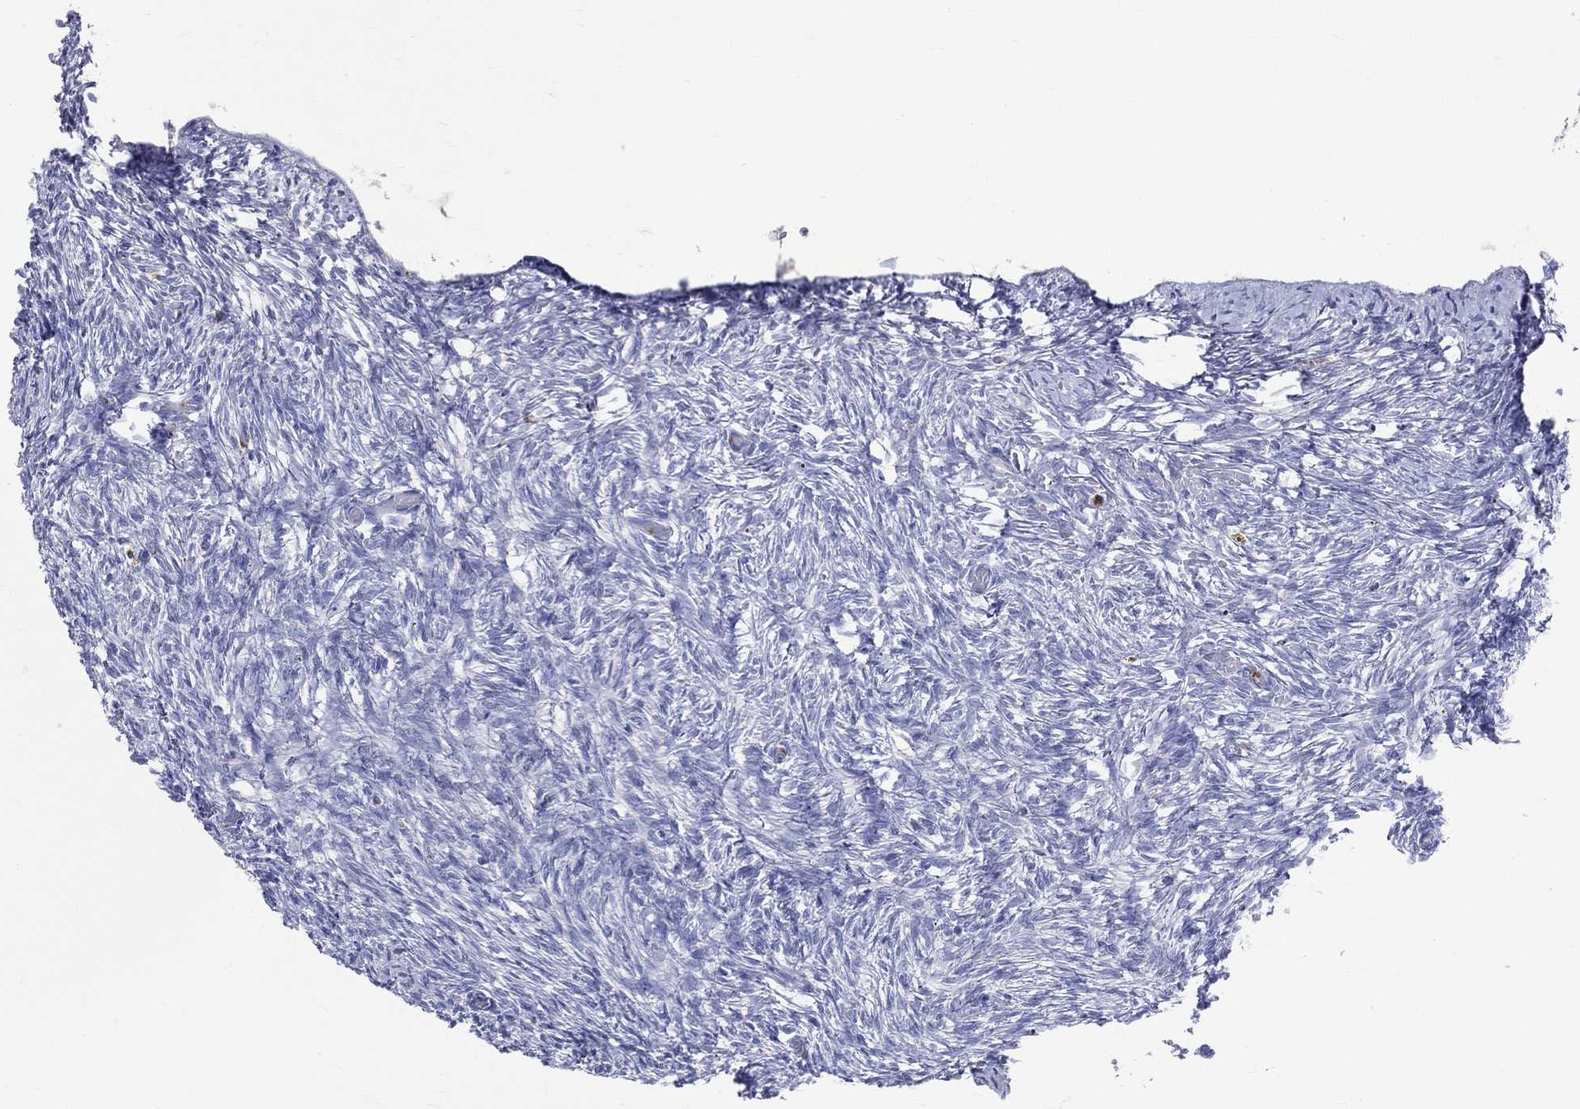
{"staining": {"intensity": "negative", "quantity": "none", "location": "none"}, "tissue": "ovary", "cell_type": "Follicle cells", "image_type": "normal", "snomed": [{"axis": "morphology", "description": "Normal tissue, NOS"}, {"axis": "topography", "description": "Ovary"}], "caption": "A micrograph of ovary stained for a protein demonstrates no brown staining in follicle cells.", "gene": "LAT", "patient": {"sex": "female", "age": 39}}